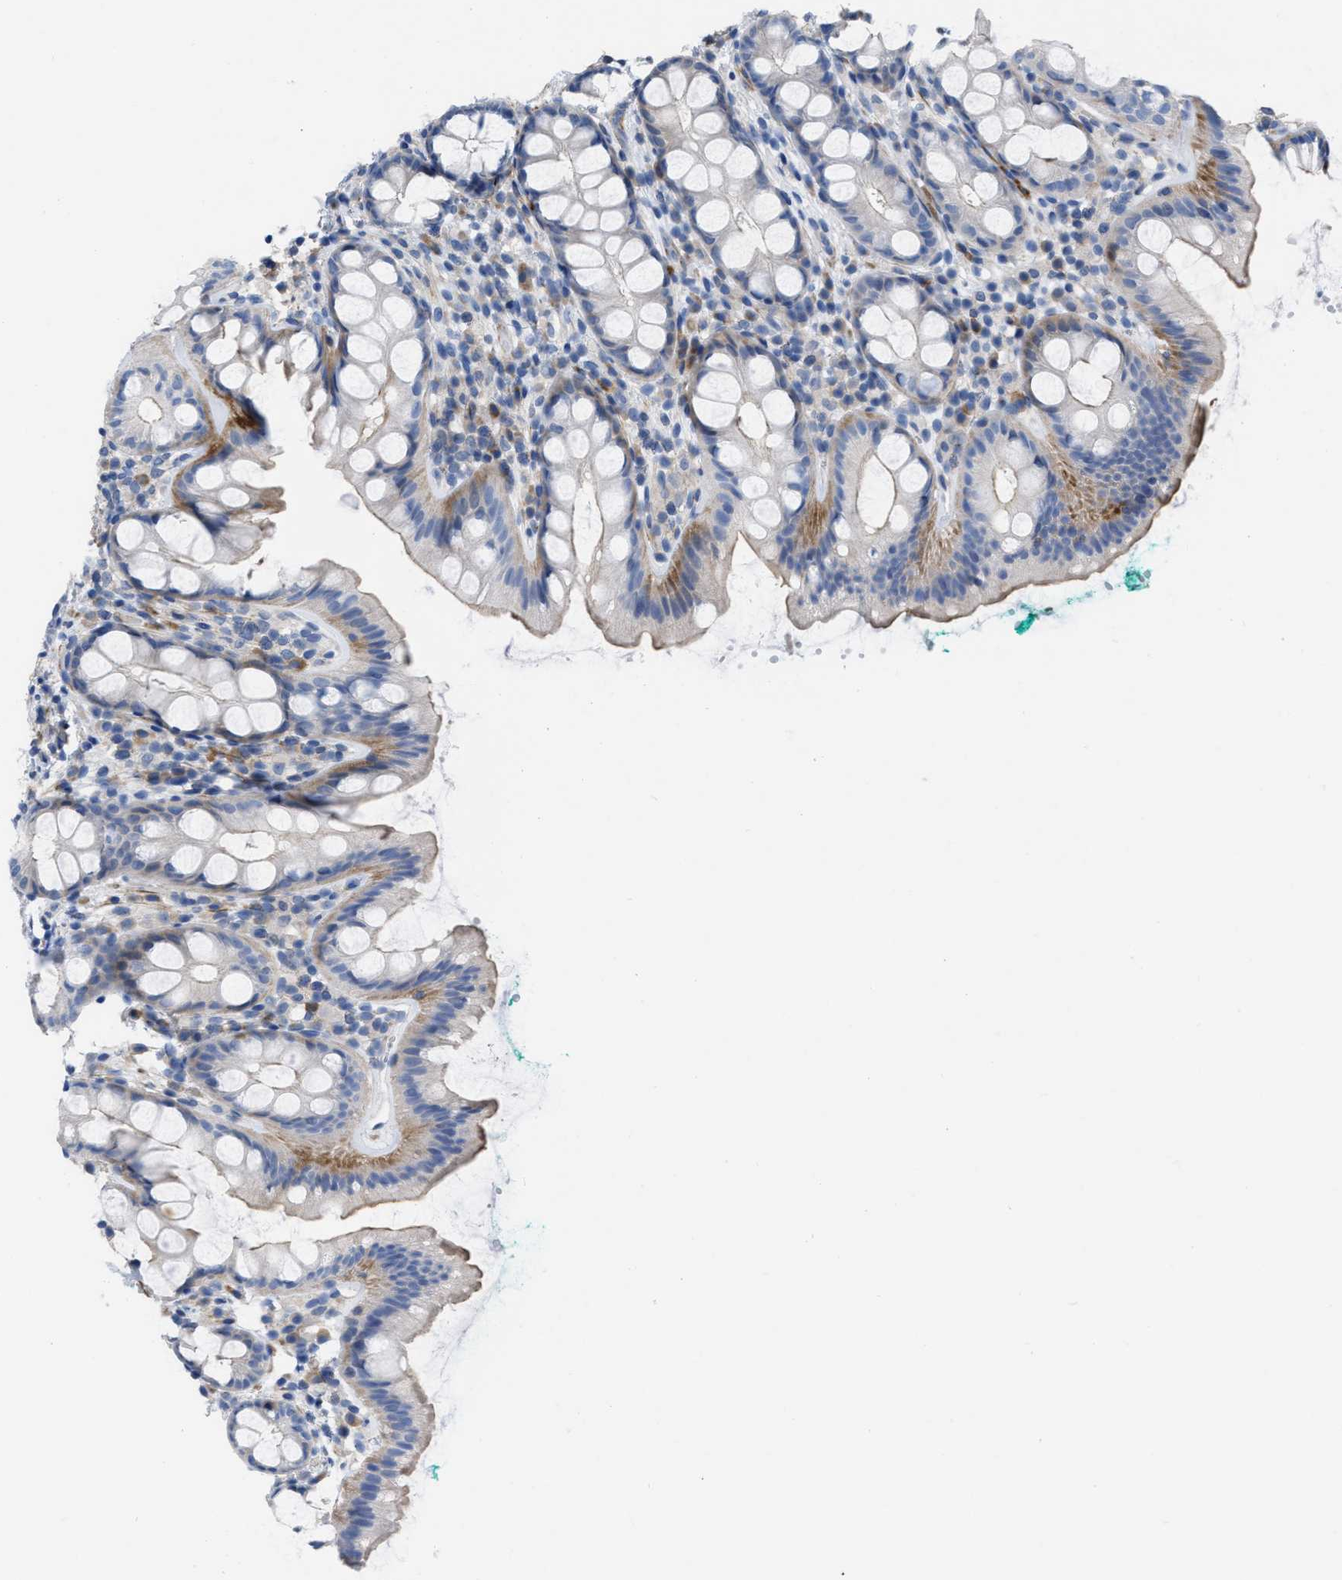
{"staining": {"intensity": "moderate", "quantity": "<25%", "location": "cytoplasmic/membranous"}, "tissue": "rectum", "cell_type": "Glandular cells", "image_type": "normal", "snomed": [{"axis": "morphology", "description": "Normal tissue, NOS"}, {"axis": "topography", "description": "Rectum"}], "caption": "Approximately <25% of glandular cells in normal rectum exhibit moderate cytoplasmic/membranous protein staining as visualized by brown immunohistochemical staining.", "gene": "PRMT2", "patient": {"sex": "female", "age": 65}}